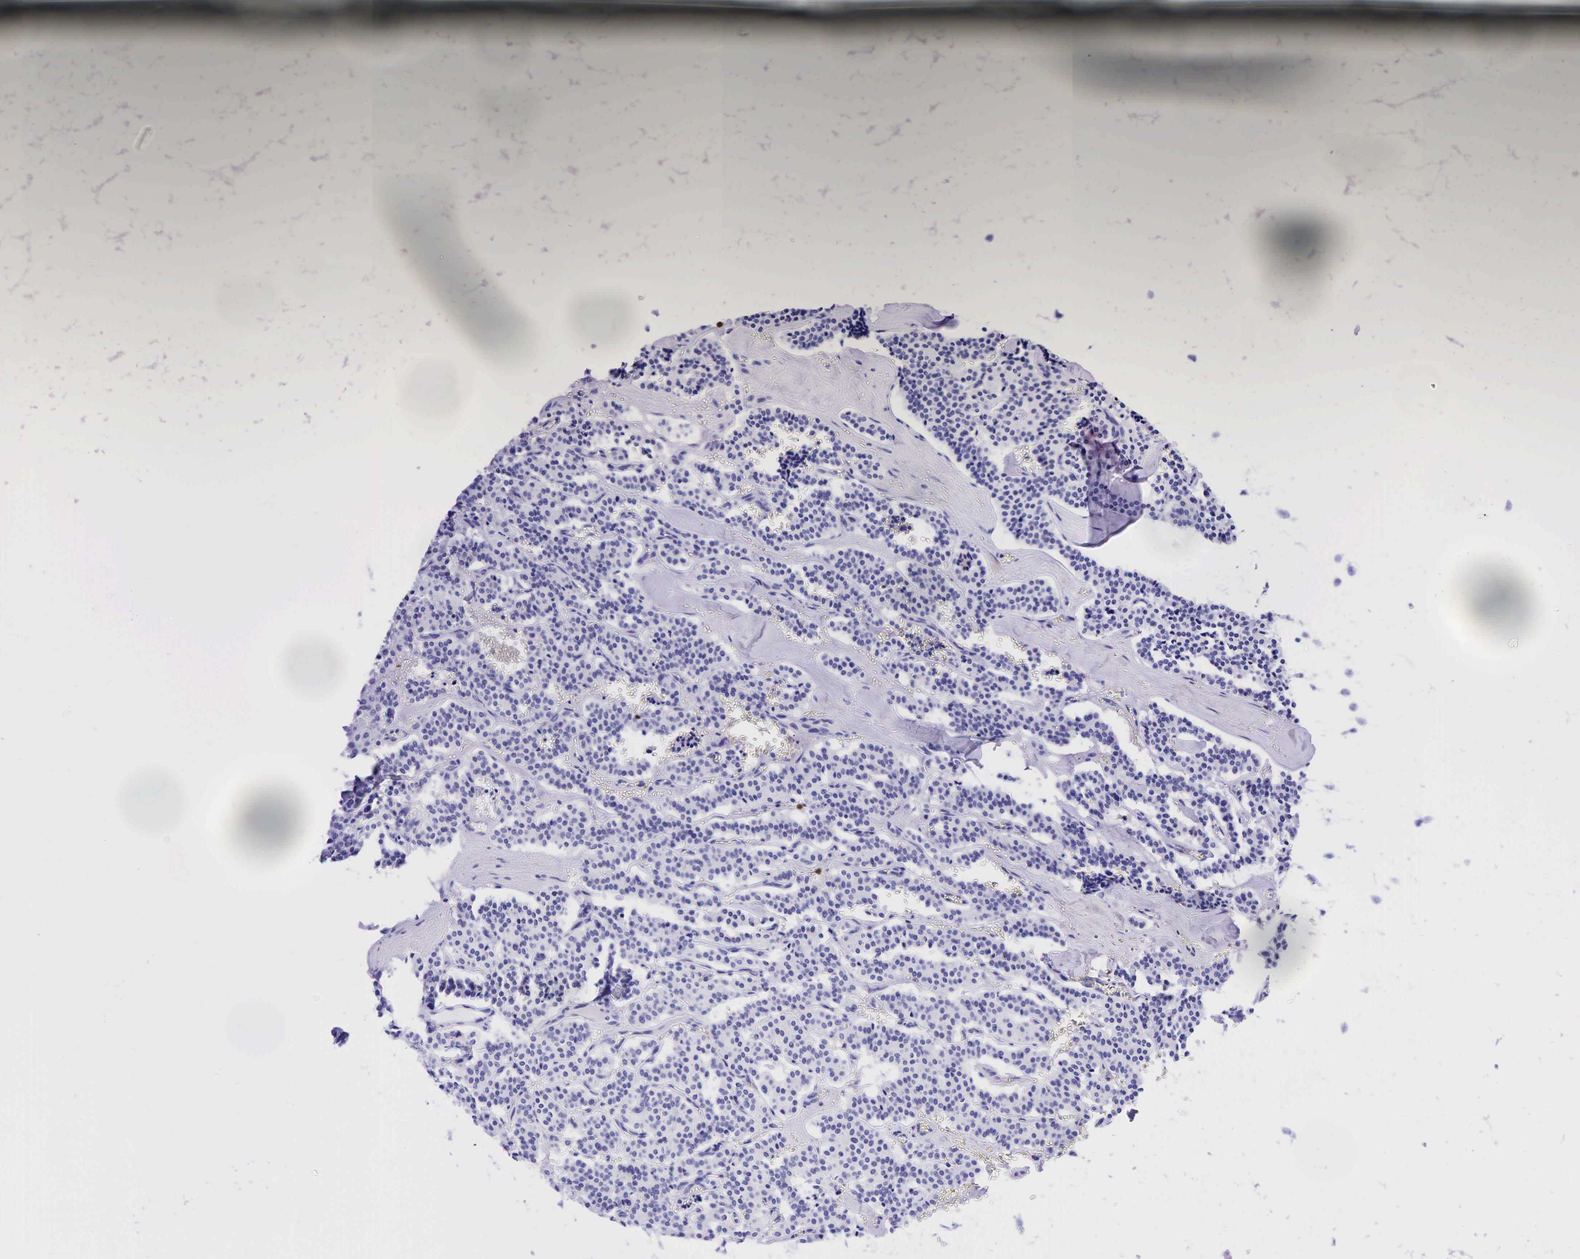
{"staining": {"intensity": "negative", "quantity": "none", "location": "none"}, "tissue": "carcinoid", "cell_type": "Tumor cells", "image_type": "cancer", "snomed": [{"axis": "morphology", "description": "Carcinoid, malignant, NOS"}, {"axis": "topography", "description": "Bronchus"}], "caption": "IHC photomicrograph of neoplastic tissue: carcinoid stained with DAB reveals no significant protein expression in tumor cells.", "gene": "CD79A", "patient": {"sex": "male", "age": 55}}